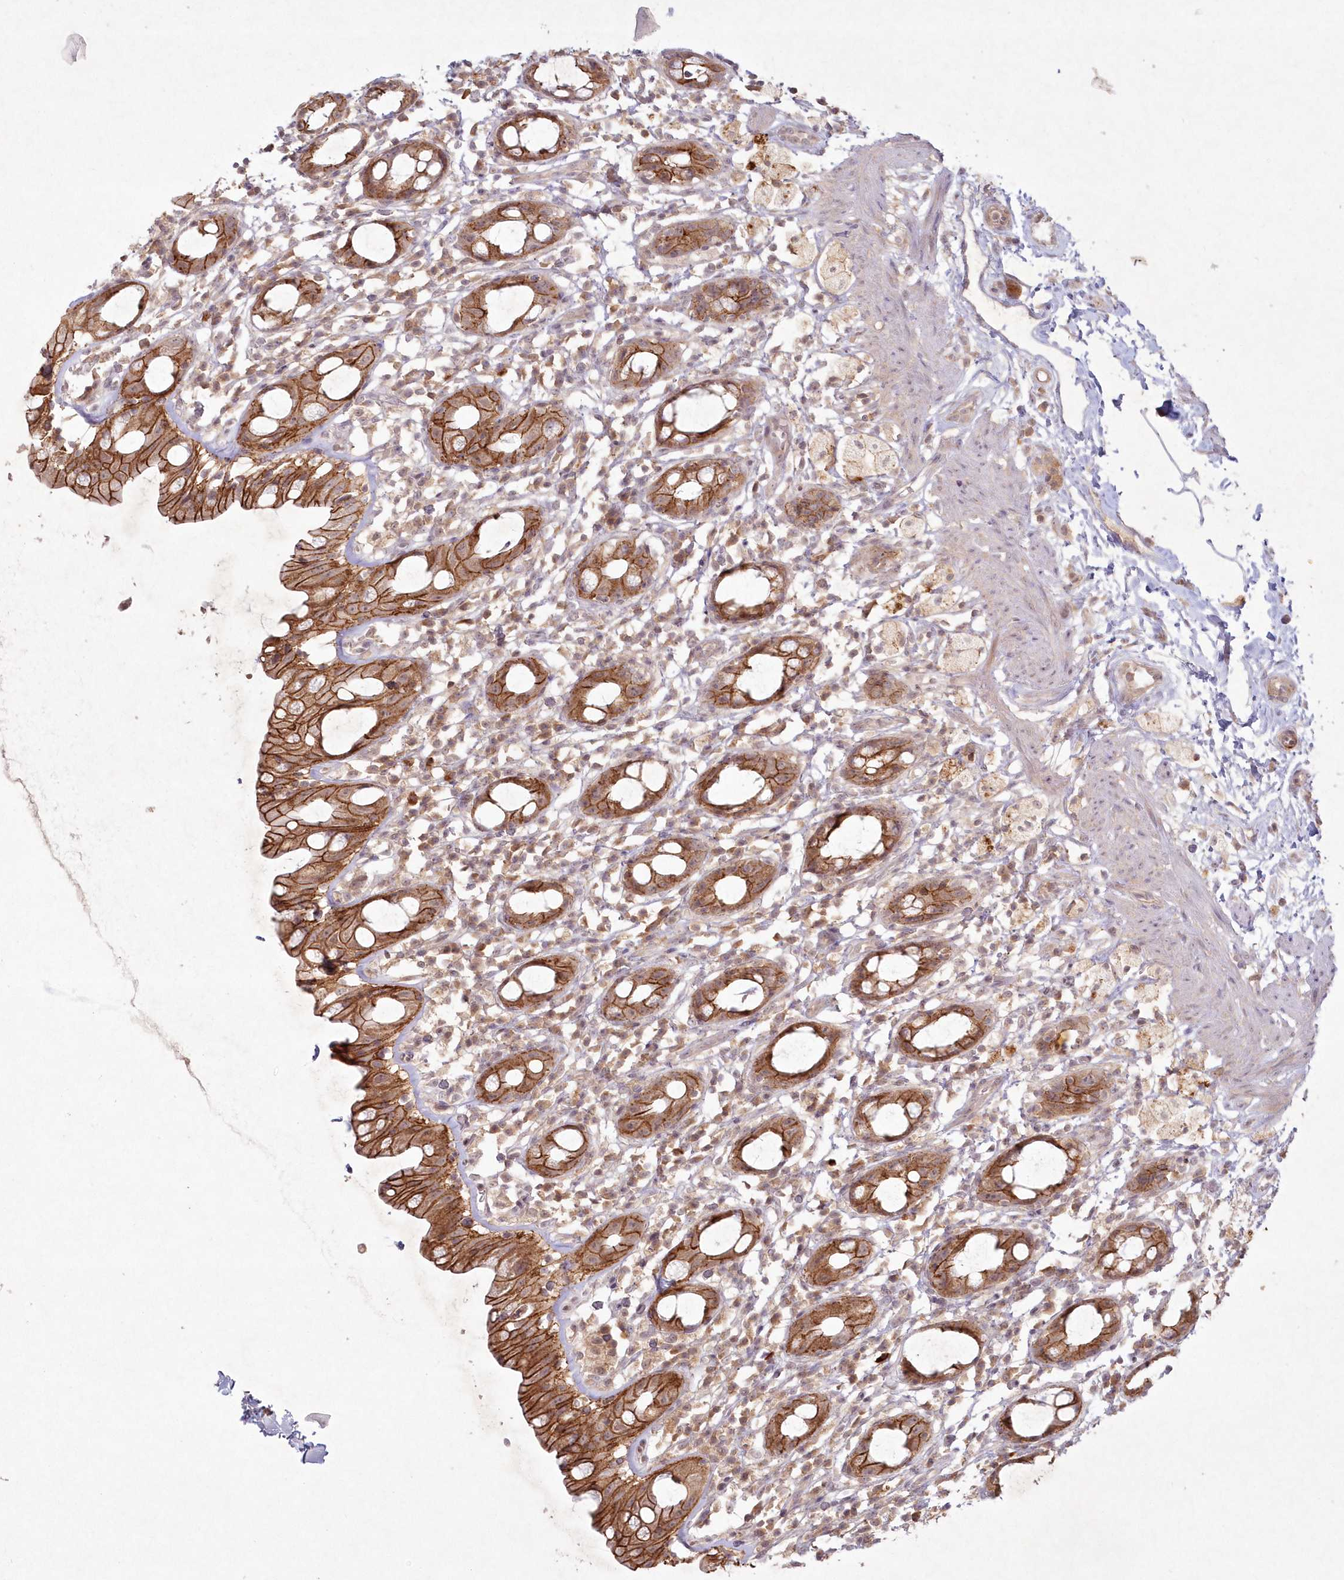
{"staining": {"intensity": "strong", "quantity": ">75%", "location": "cytoplasmic/membranous"}, "tissue": "rectum", "cell_type": "Glandular cells", "image_type": "normal", "snomed": [{"axis": "morphology", "description": "Normal tissue, NOS"}, {"axis": "topography", "description": "Rectum"}], "caption": "About >75% of glandular cells in benign rectum demonstrate strong cytoplasmic/membranous protein positivity as visualized by brown immunohistochemical staining.", "gene": "TOGARAM2", "patient": {"sex": "male", "age": 44}}